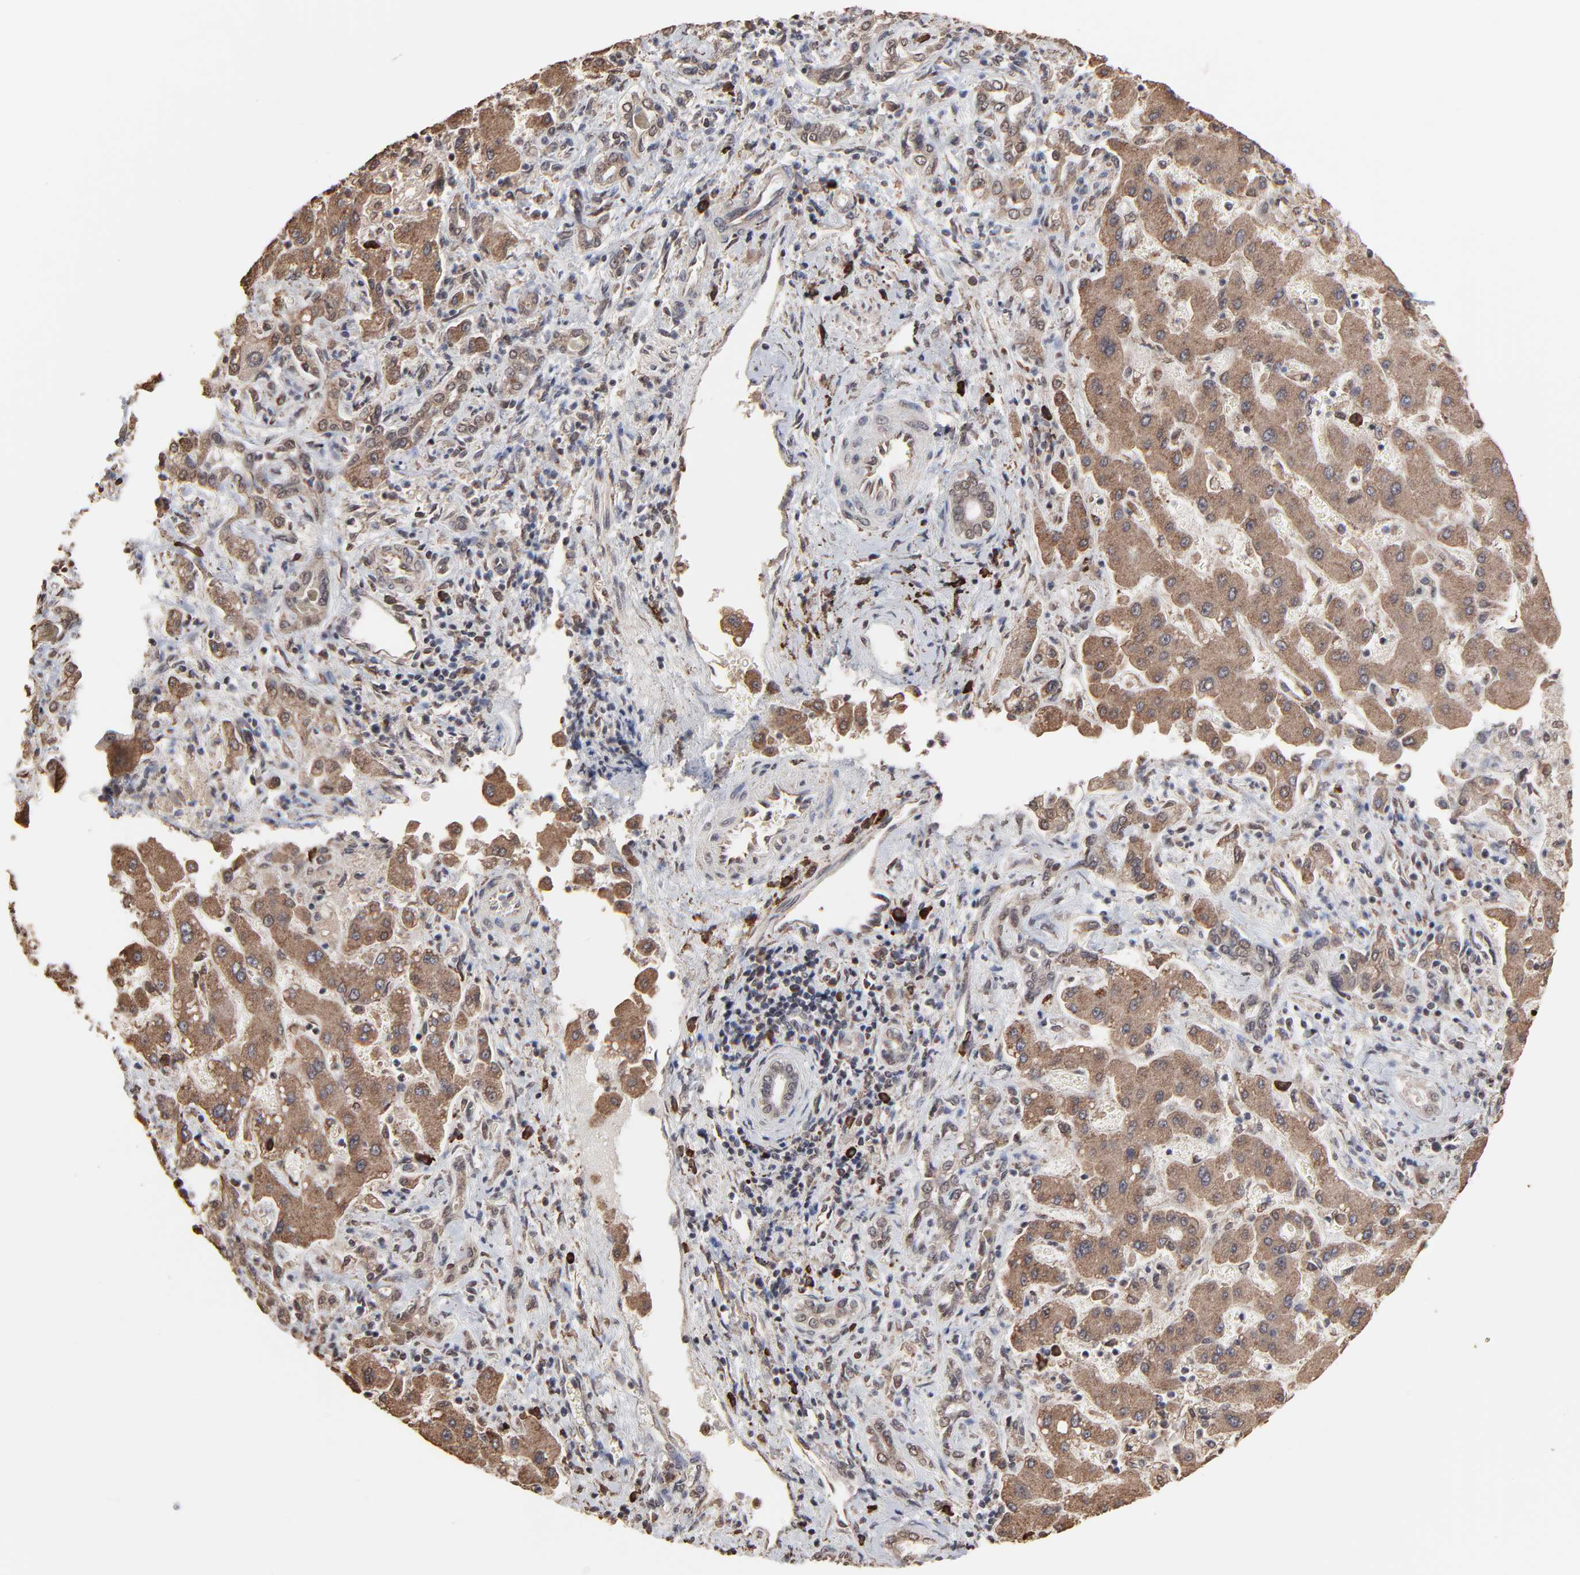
{"staining": {"intensity": "moderate", "quantity": ">75%", "location": "cytoplasmic/membranous"}, "tissue": "liver cancer", "cell_type": "Tumor cells", "image_type": "cancer", "snomed": [{"axis": "morphology", "description": "Cholangiocarcinoma"}, {"axis": "topography", "description": "Liver"}], "caption": "The immunohistochemical stain labels moderate cytoplasmic/membranous positivity in tumor cells of liver cholangiocarcinoma tissue.", "gene": "CHM", "patient": {"sex": "male", "age": 50}}